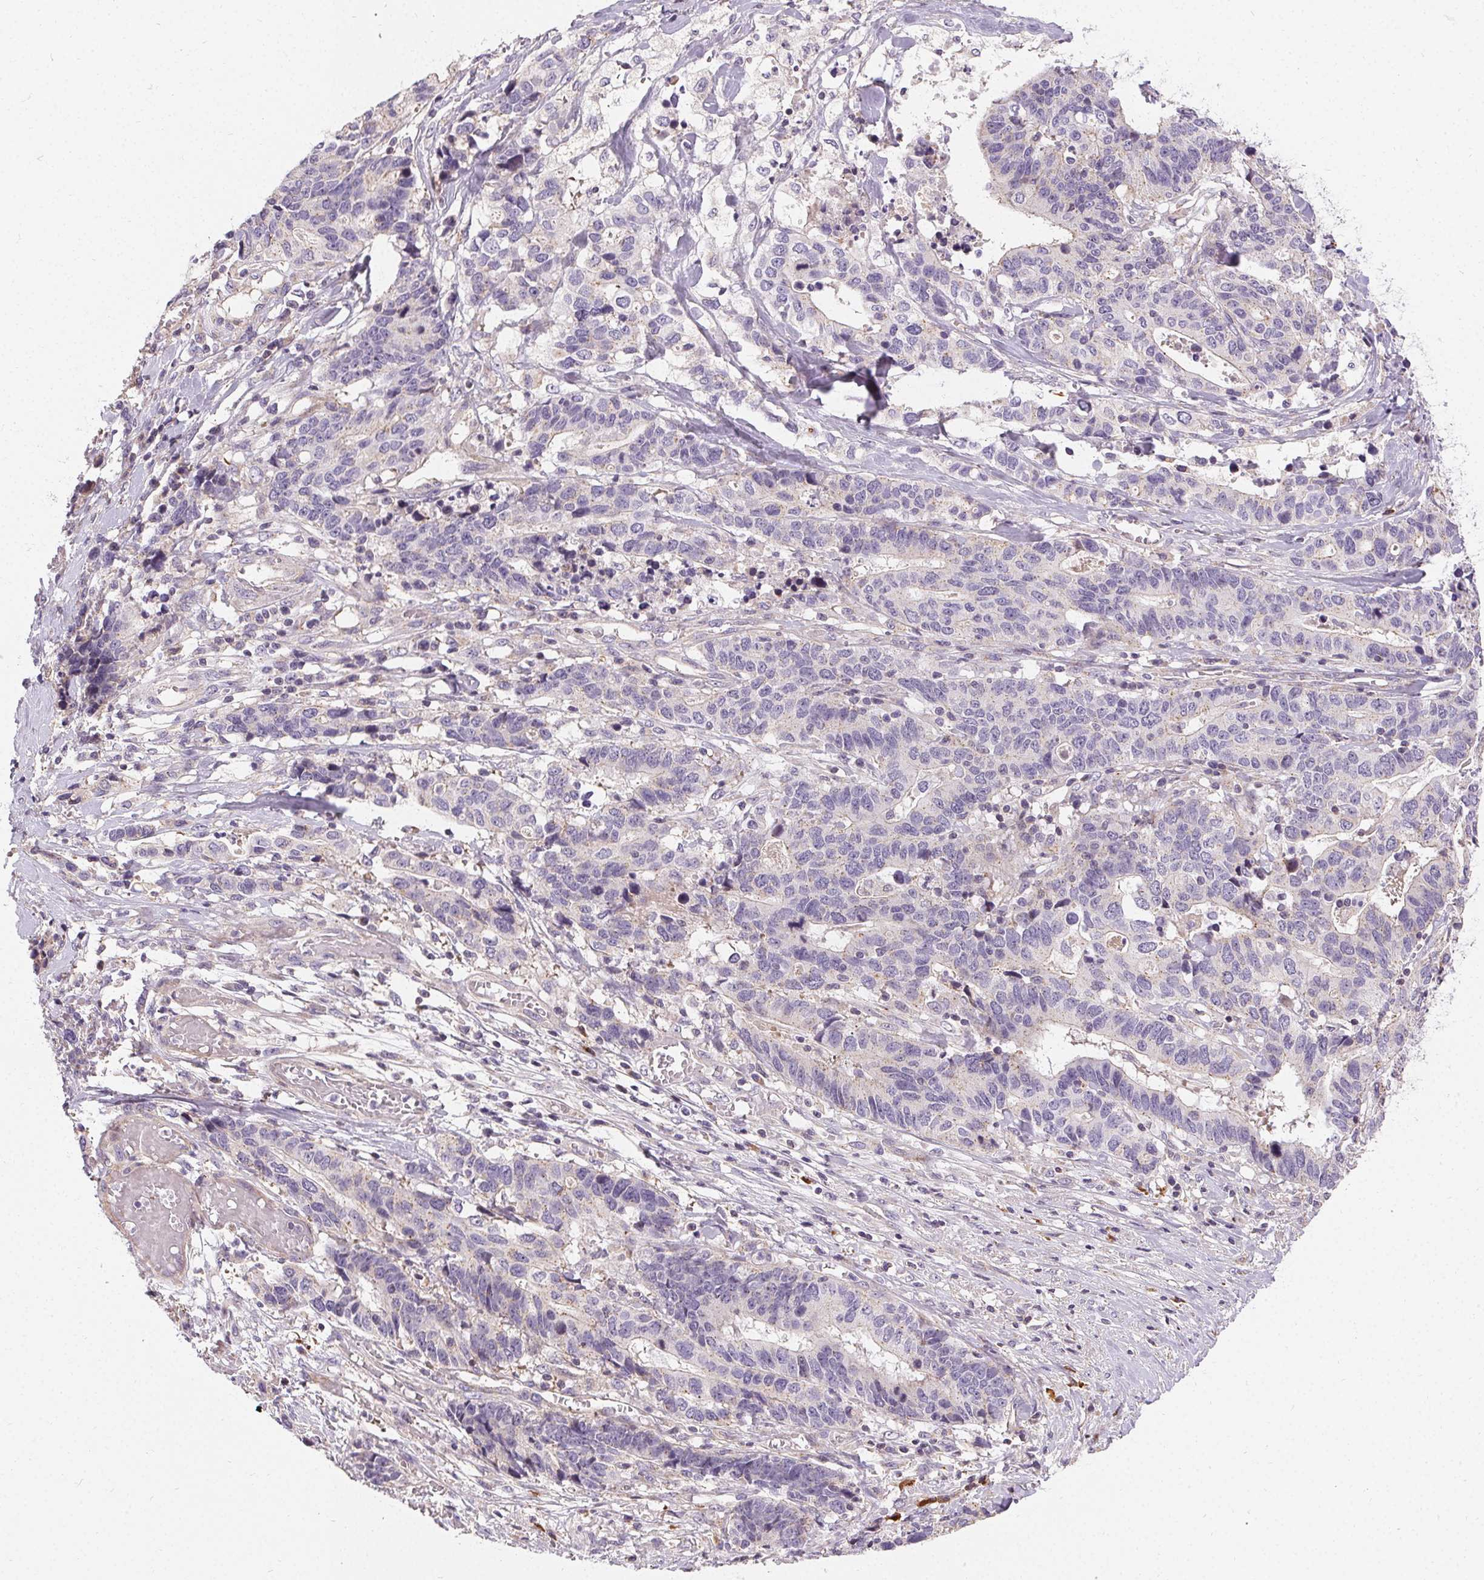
{"staining": {"intensity": "negative", "quantity": "none", "location": "none"}, "tissue": "stomach cancer", "cell_type": "Tumor cells", "image_type": "cancer", "snomed": [{"axis": "morphology", "description": "Adenocarcinoma, NOS"}, {"axis": "topography", "description": "Stomach, upper"}], "caption": "IHC histopathology image of stomach cancer (adenocarcinoma) stained for a protein (brown), which reveals no staining in tumor cells.", "gene": "APLP1", "patient": {"sex": "female", "age": 67}}